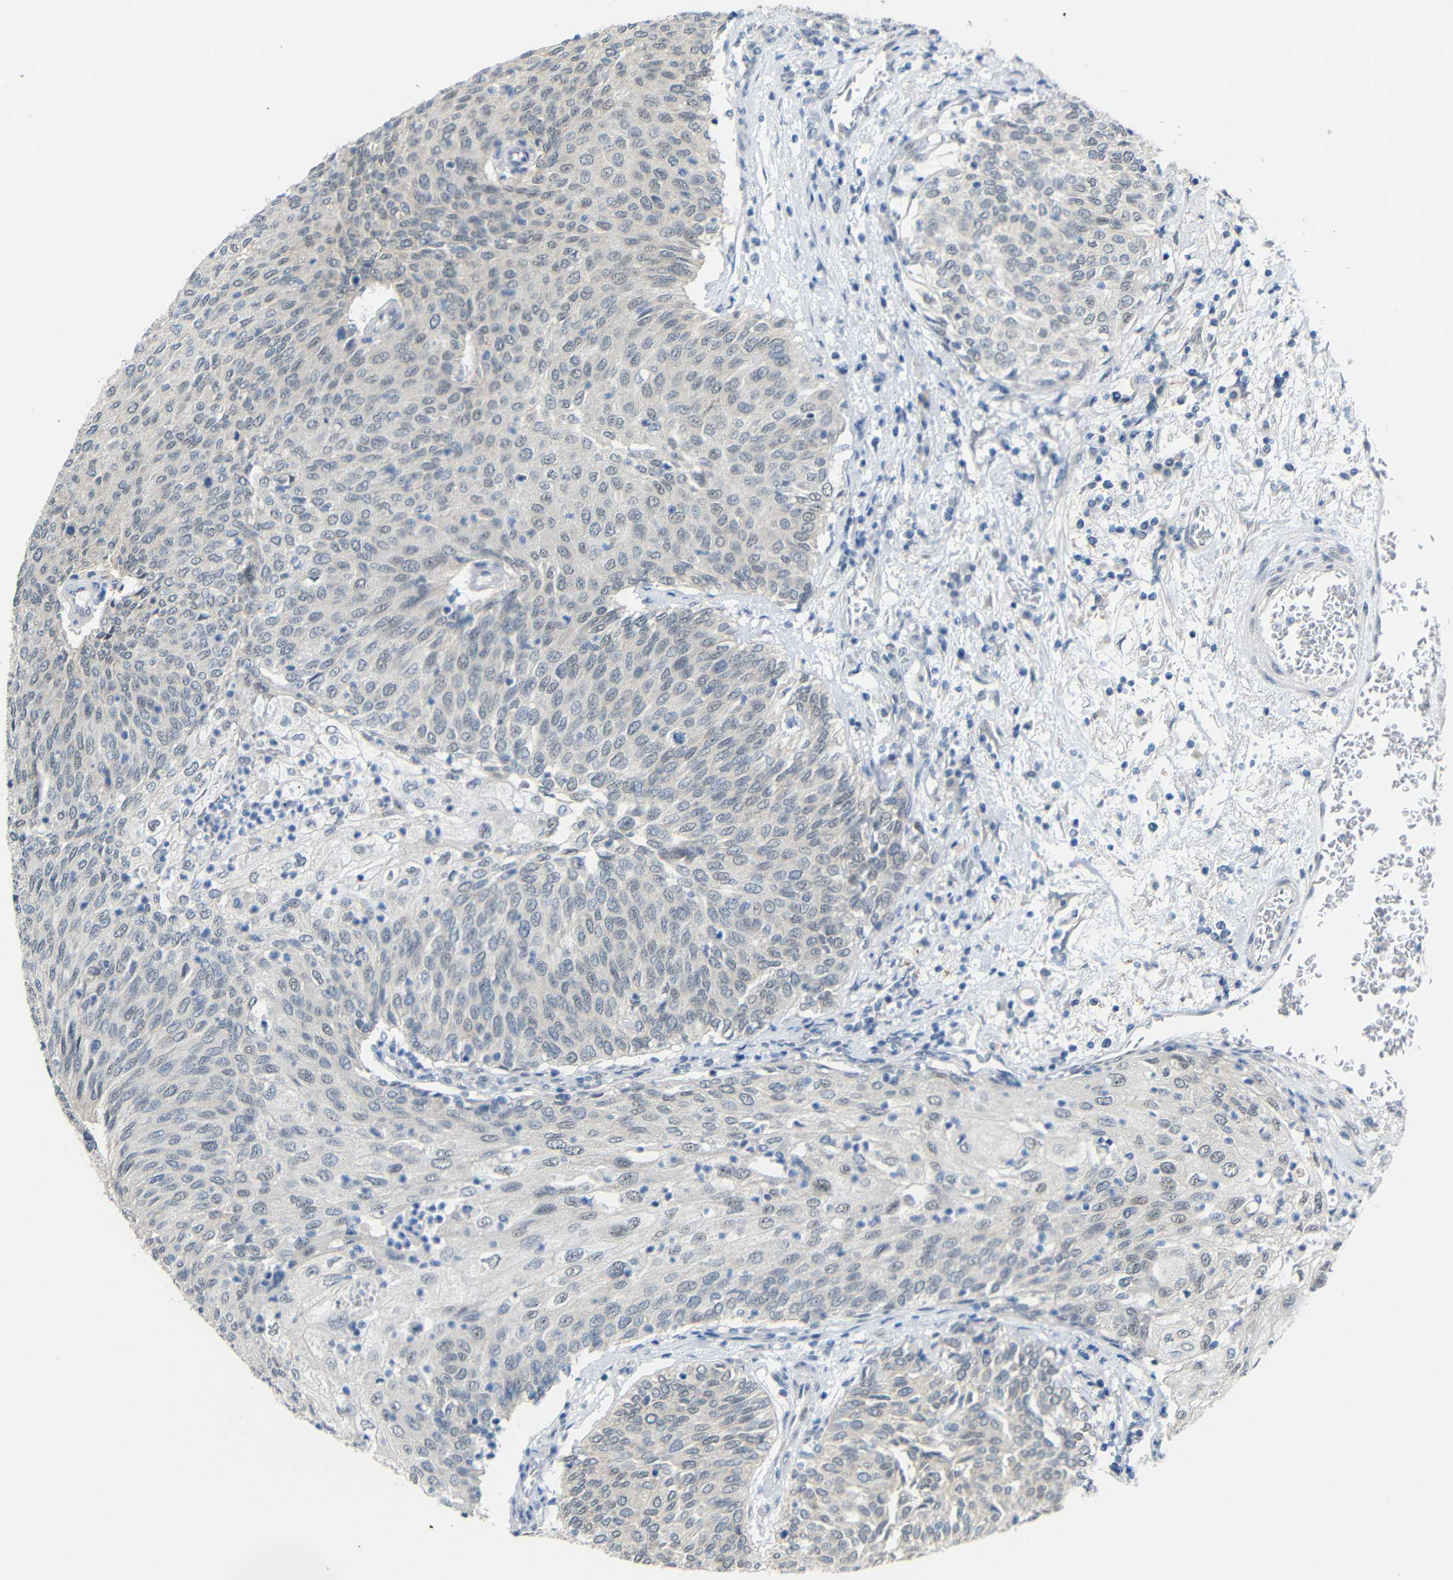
{"staining": {"intensity": "negative", "quantity": "none", "location": "none"}, "tissue": "urothelial cancer", "cell_type": "Tumor cells", "image_type": "cancer", "snomed": [{"axis": "morphology", "description": "Urothelial carcinoma, Low grade"}, {"axis": "topography", "description": "Urinary bladder"}], "caption": "An immunohistochemistry (IHC) image of low-grade urothelial carcinoma is shown. There is no staining in tumor cells of low-grade urothelial carcinoma.", "gene": "GPR158", "patient": {"sex": "female", "age": 79}}